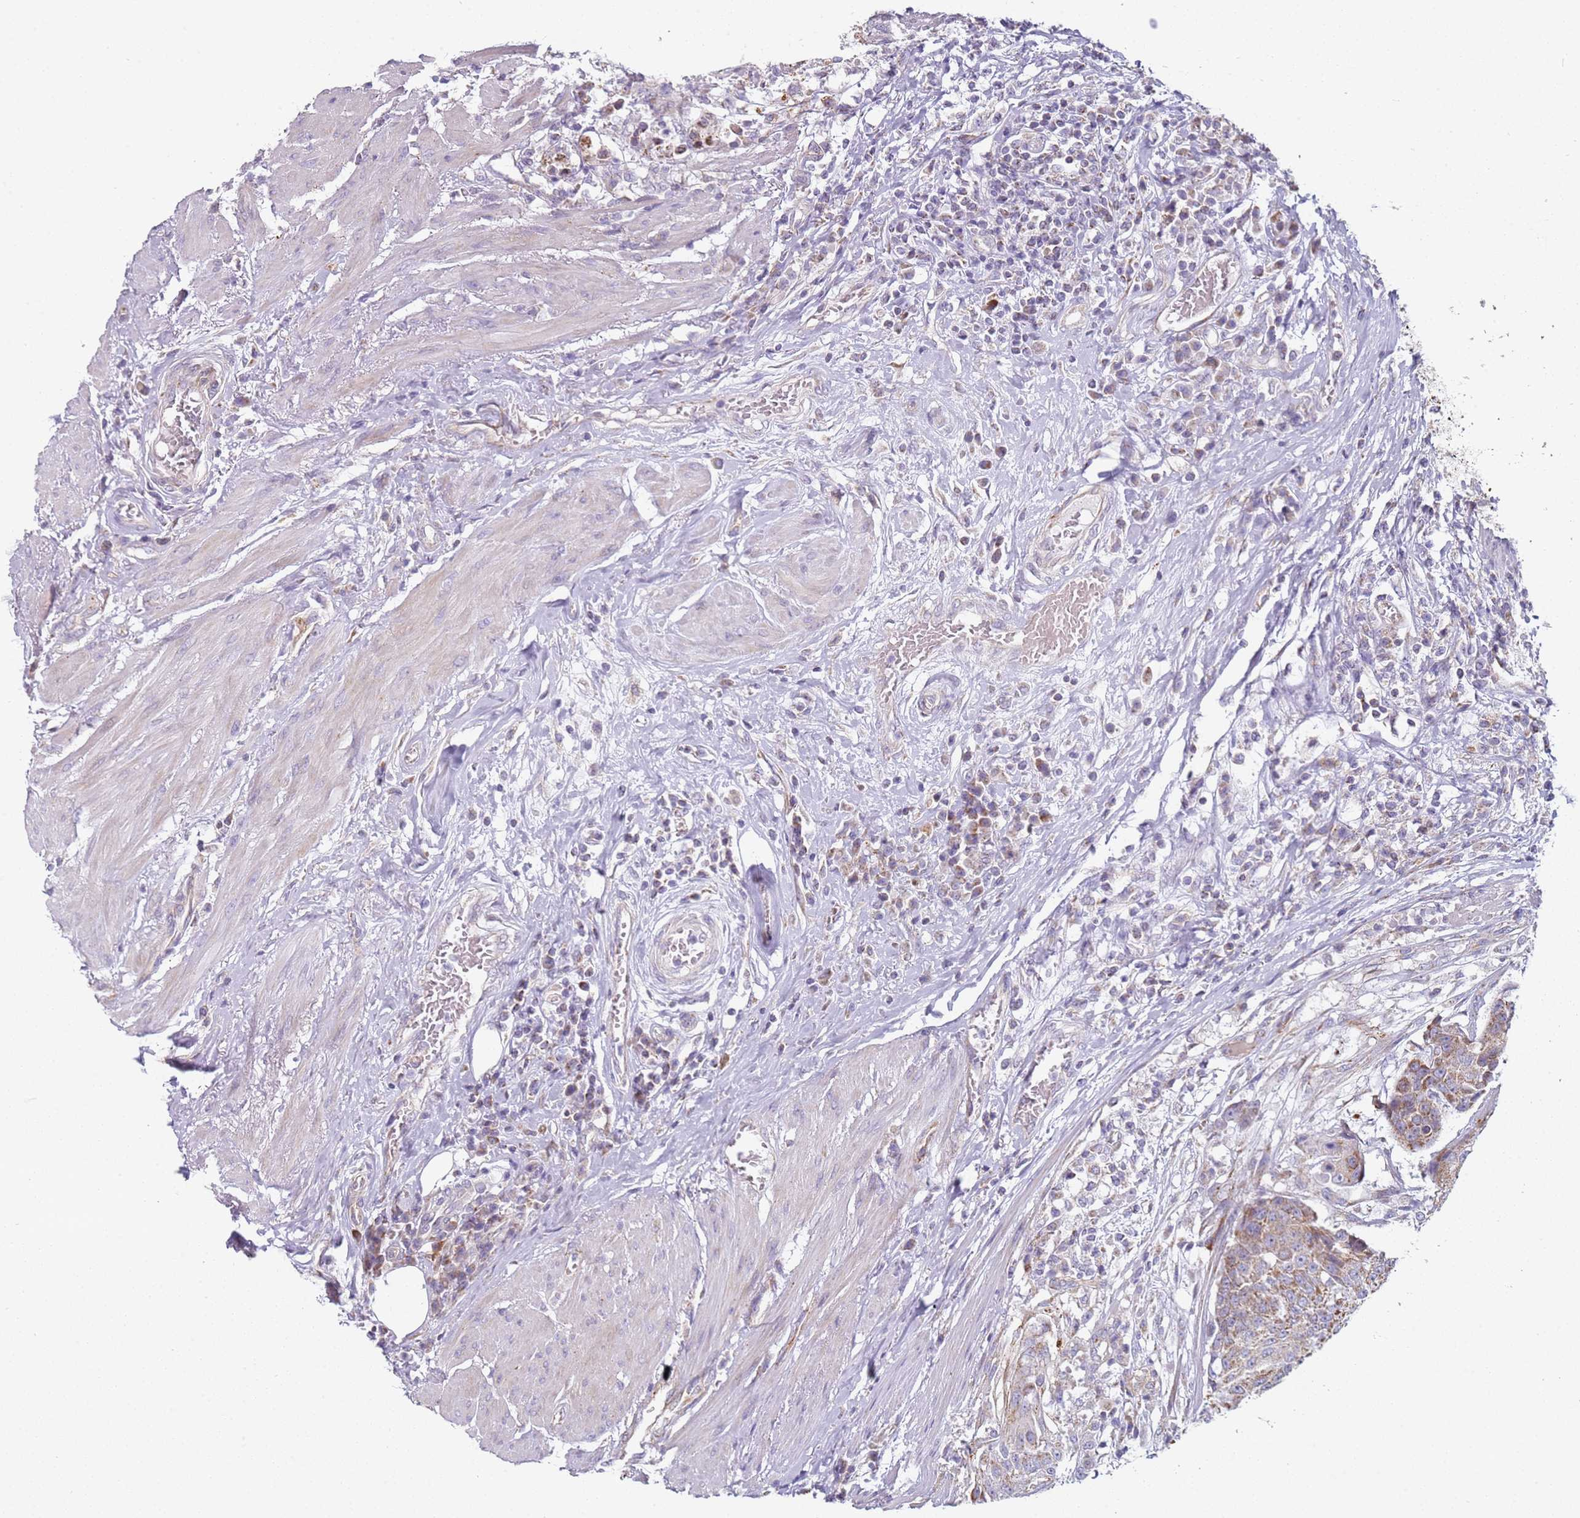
{"staining": {"intensity": "moderate", "quantity": "<25%", "location": "cytoplasmic/membranous"}, "tissue": "urothelial cancer", "cell_type": "Tumor cells", "image_type": "cancer", "snomed": [{"axis": "morphology", "description": "Urothelial carcinoma, High grade"}, {"axis": "topography", "description": "Urinary bladder"}], "caption": "Urothelial cancer was stained to show a protein in brown. There is low levels of moderate cytoplasmic/membranous expression in about <25% of tumor cells.", "gene": "ALS2", "patient": {"sex": "female", "age": 63}}